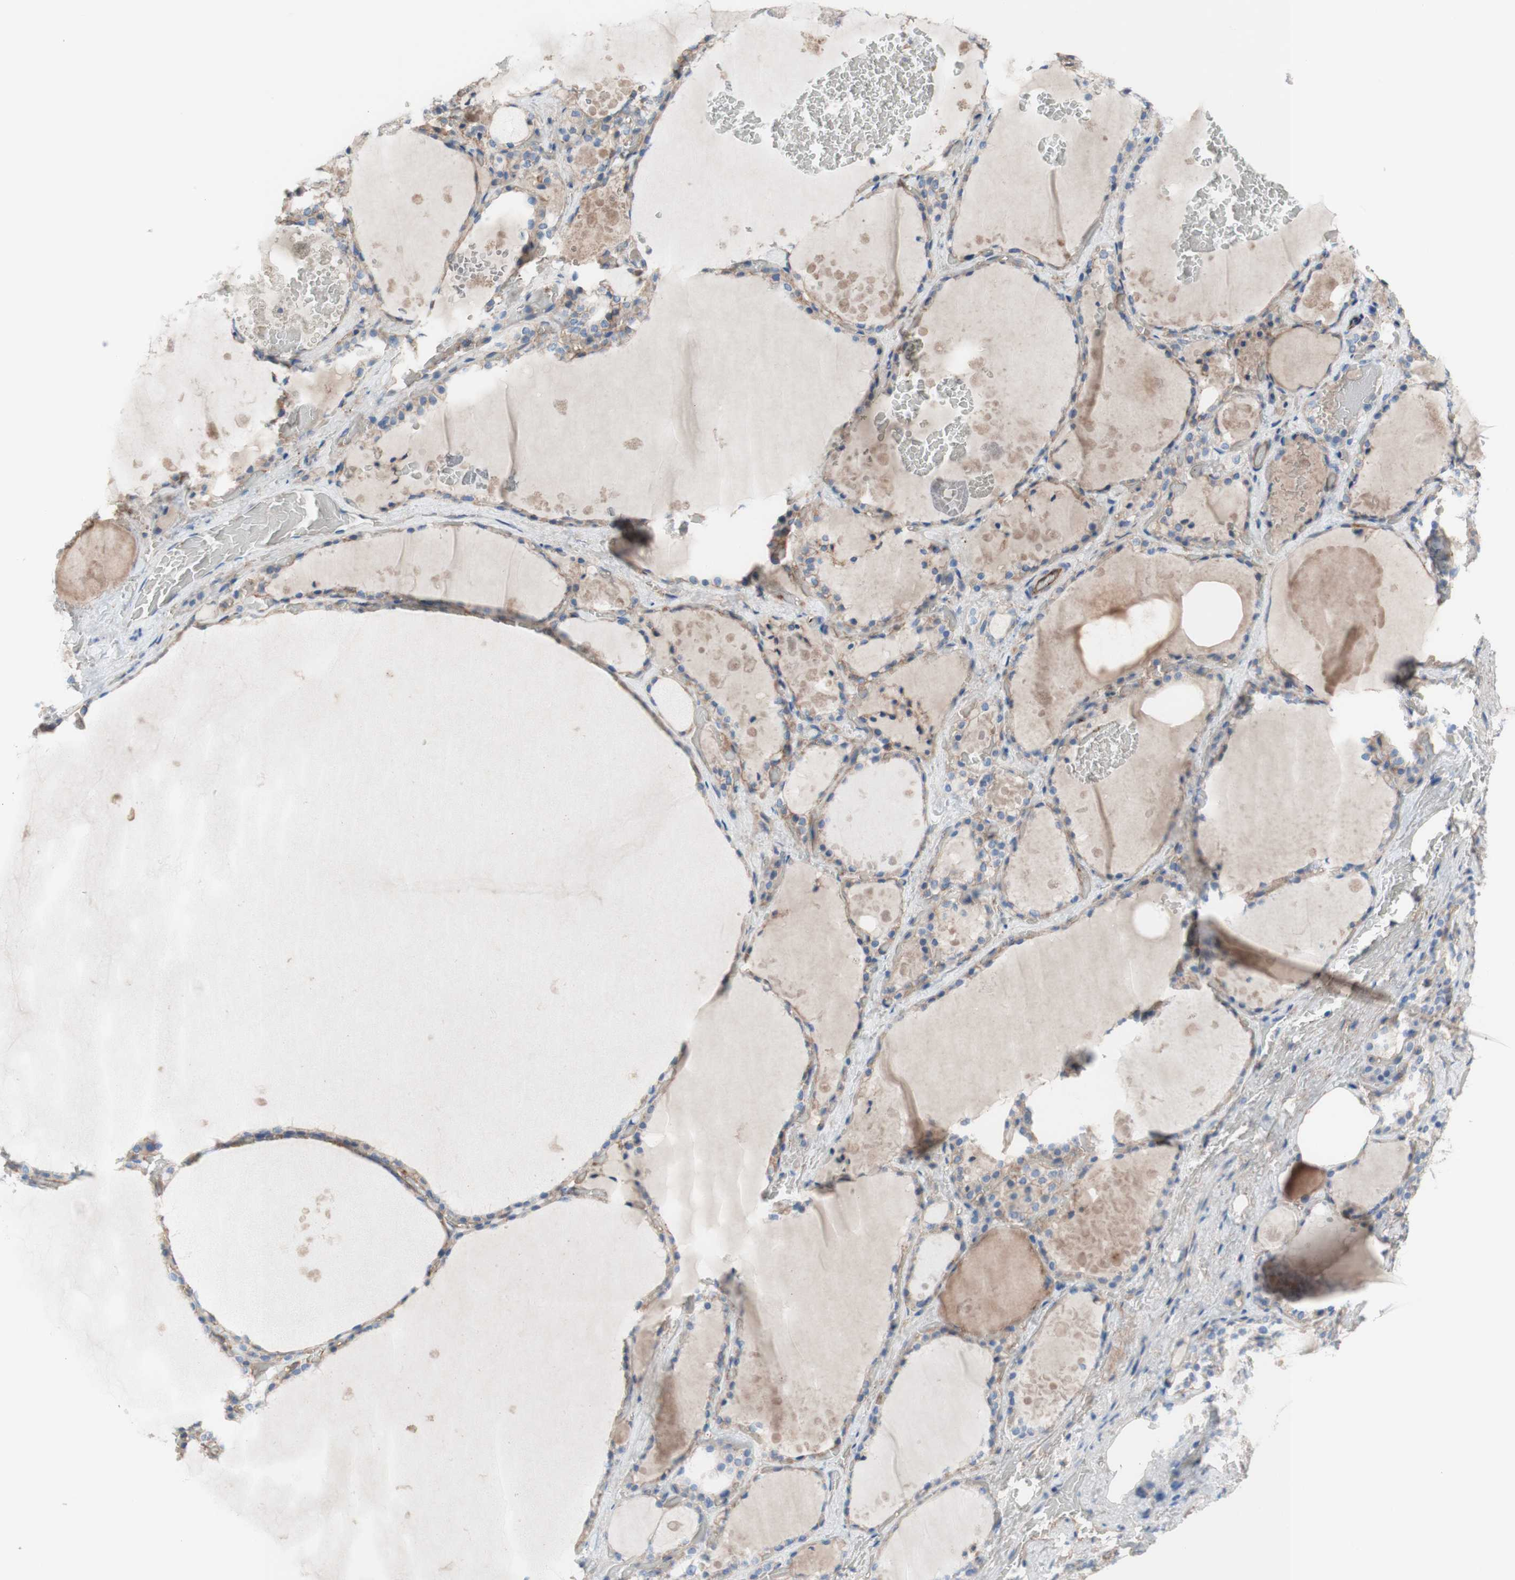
{"staining": {"intensity": "moderate", "quantity": ">75%", "location": "cytoplasmic/membranous"}, "tissue": "thyroid gland", "cell_type": "Glandular cells", "image_type": "normal", "snomed": [{"axis": "morphology", "description": "Normal tissue, NOS"}, {"axis": "topography", "description": "Thyroid gland"}], "caption": "Brown immunohistochemical staining in unremarkable thyroid gland reveals moderate cytoplasmic/membranous positivity in approximately >75% of glandular cells.", "gene": "CD46", "patient": {"sex": "male", "age": 61}}